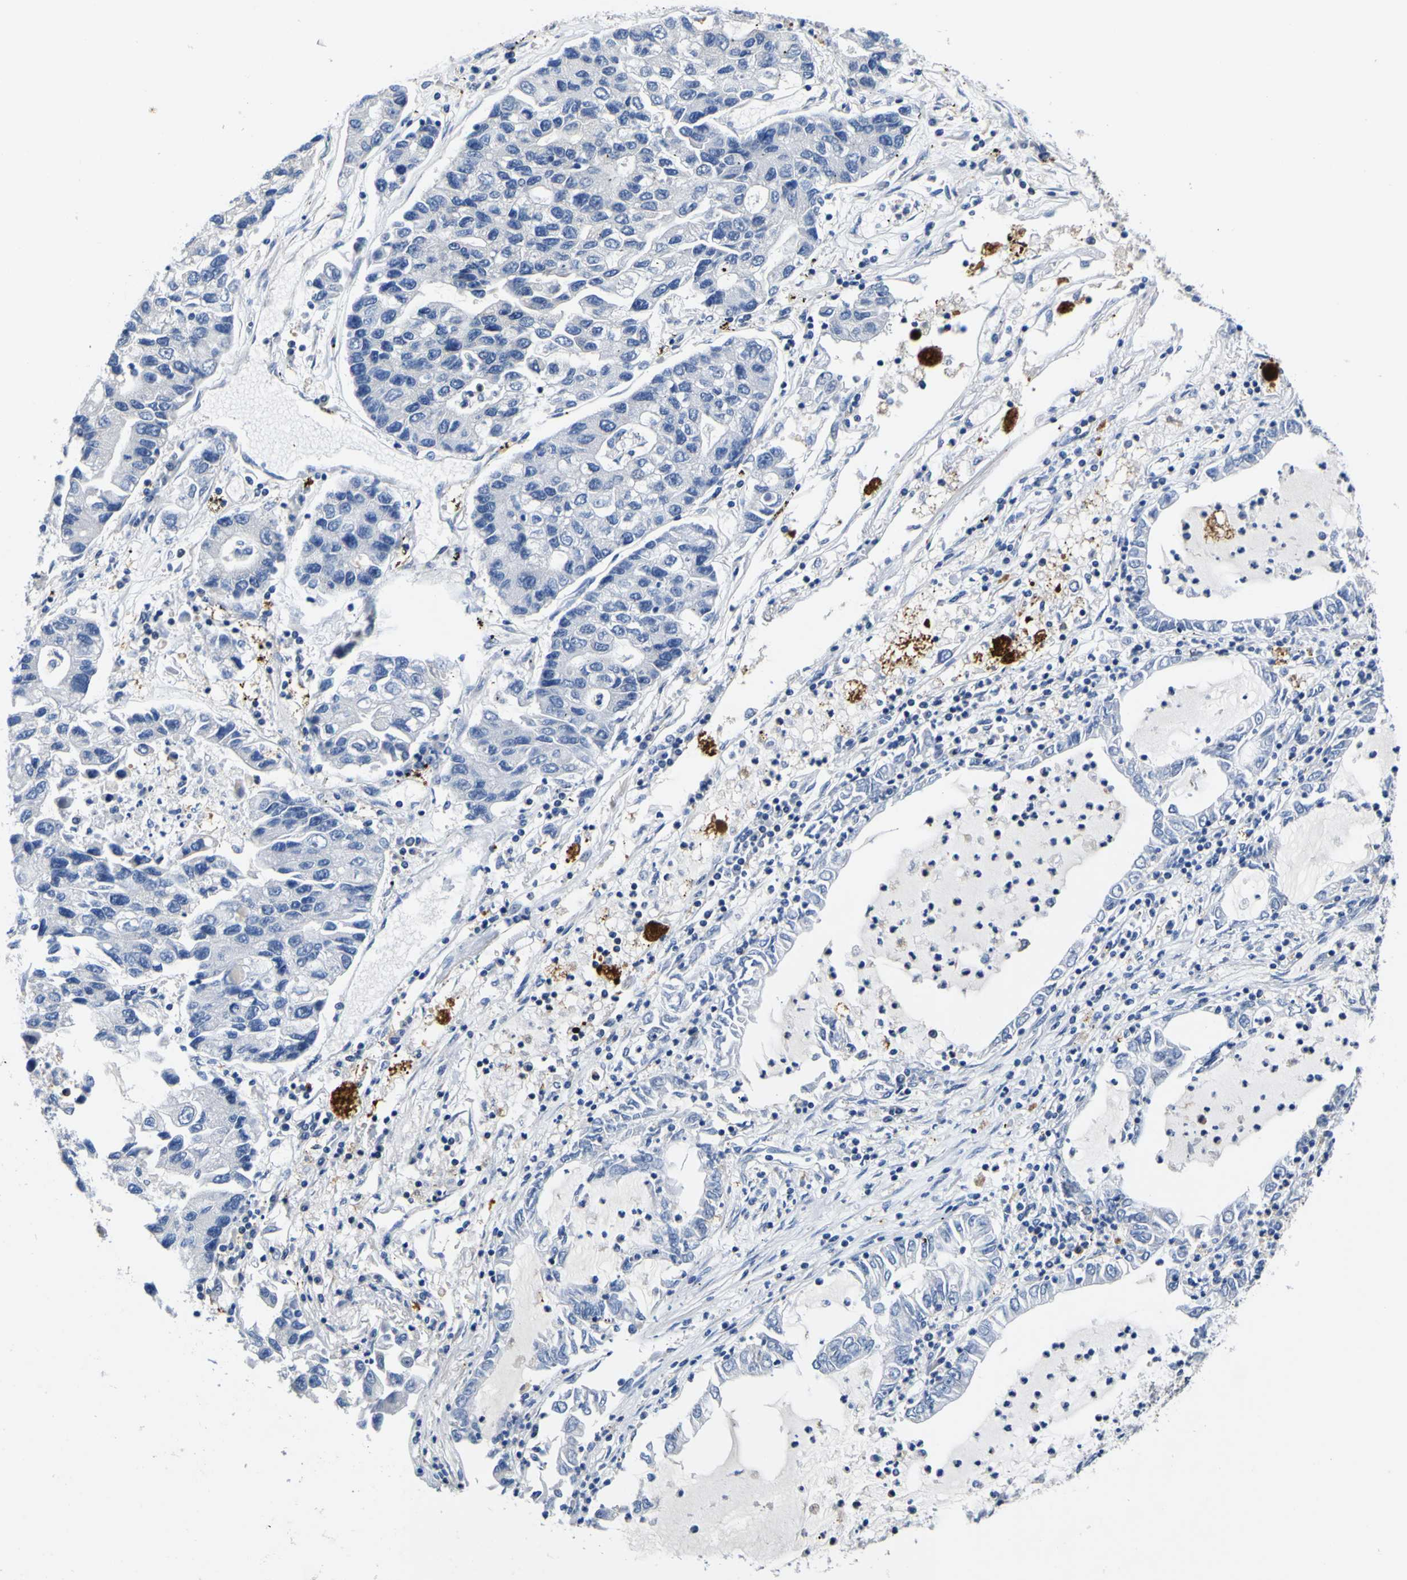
{"staining": {"intensity": "negative", "quantity": "none", "location": "none"}, "tissue": "lung cancer", "cell_type": "Tumor cells", "image_type": "cancer", "snomed": [{"axis": "morphology", "description": "Adenocarcinoma, NOS"}, {"axis": "topography", "description": "Lung"}], "caption": "Immunohistochemical staining of lung cancer (adenocarcinoma) reveals no significant positivity in tumor cells. The staining was performed using DAB (3,3'-diaminobenzidine) to visualize the protein expression in brown, while the nuclei were stained in blue with hematoxylin (Magnification: 20x).", "gene": "TNIK", "patient": {"sex": "female", "age": 51}}